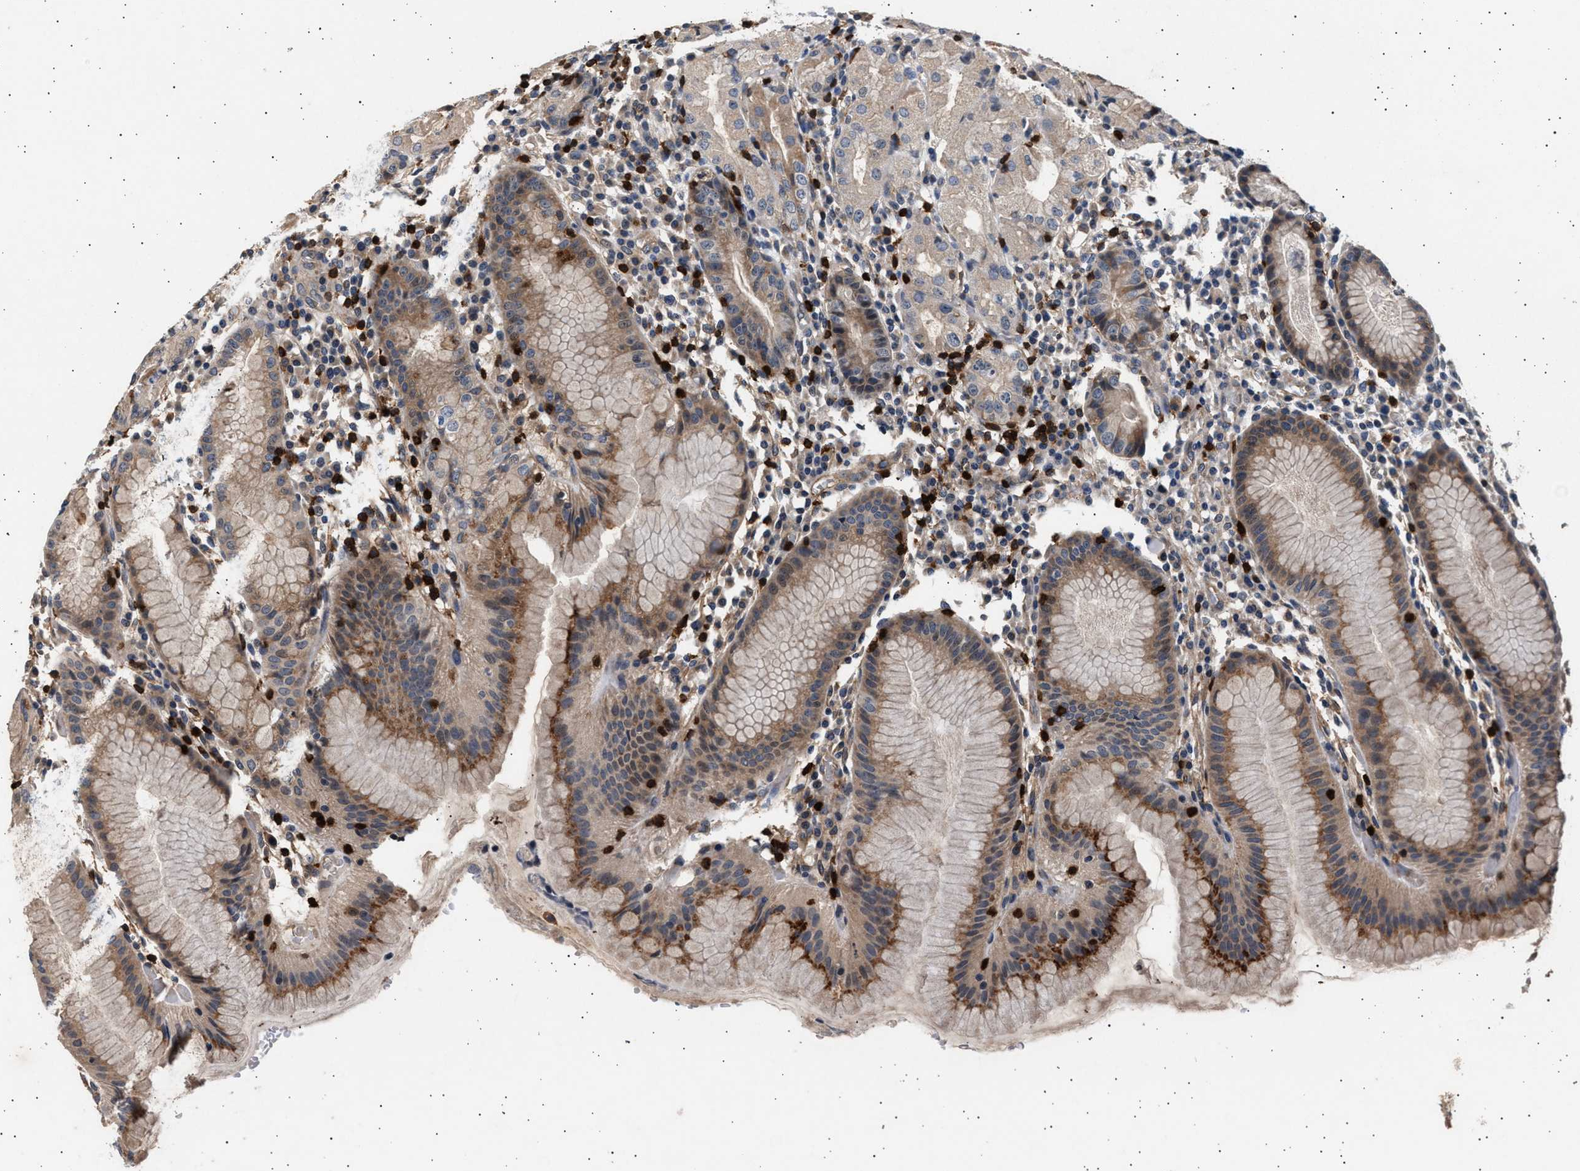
{"staining": {"intensity": "moderate", "quantity": ">75%", "location": "cytoplasmic/membranous"}, "tissue": "stomach", "cell_type": "Glandular cells", "image_type": "normal", "snomed": [{"axis": "morphology", "description": "Normal tissue, NOS"}, {"axis": "topography", "description": "Stomach"}, {"axis": "topography", "description": "Stomach, lower"}], "caption": "Normal stomach shows moderate cytoplasmic/membranous staining in about >75% of glandular cells, visualized by immunohistochemistry.", "gene": "GRAP2", "patient": {"sex": "female", "age": 75}}